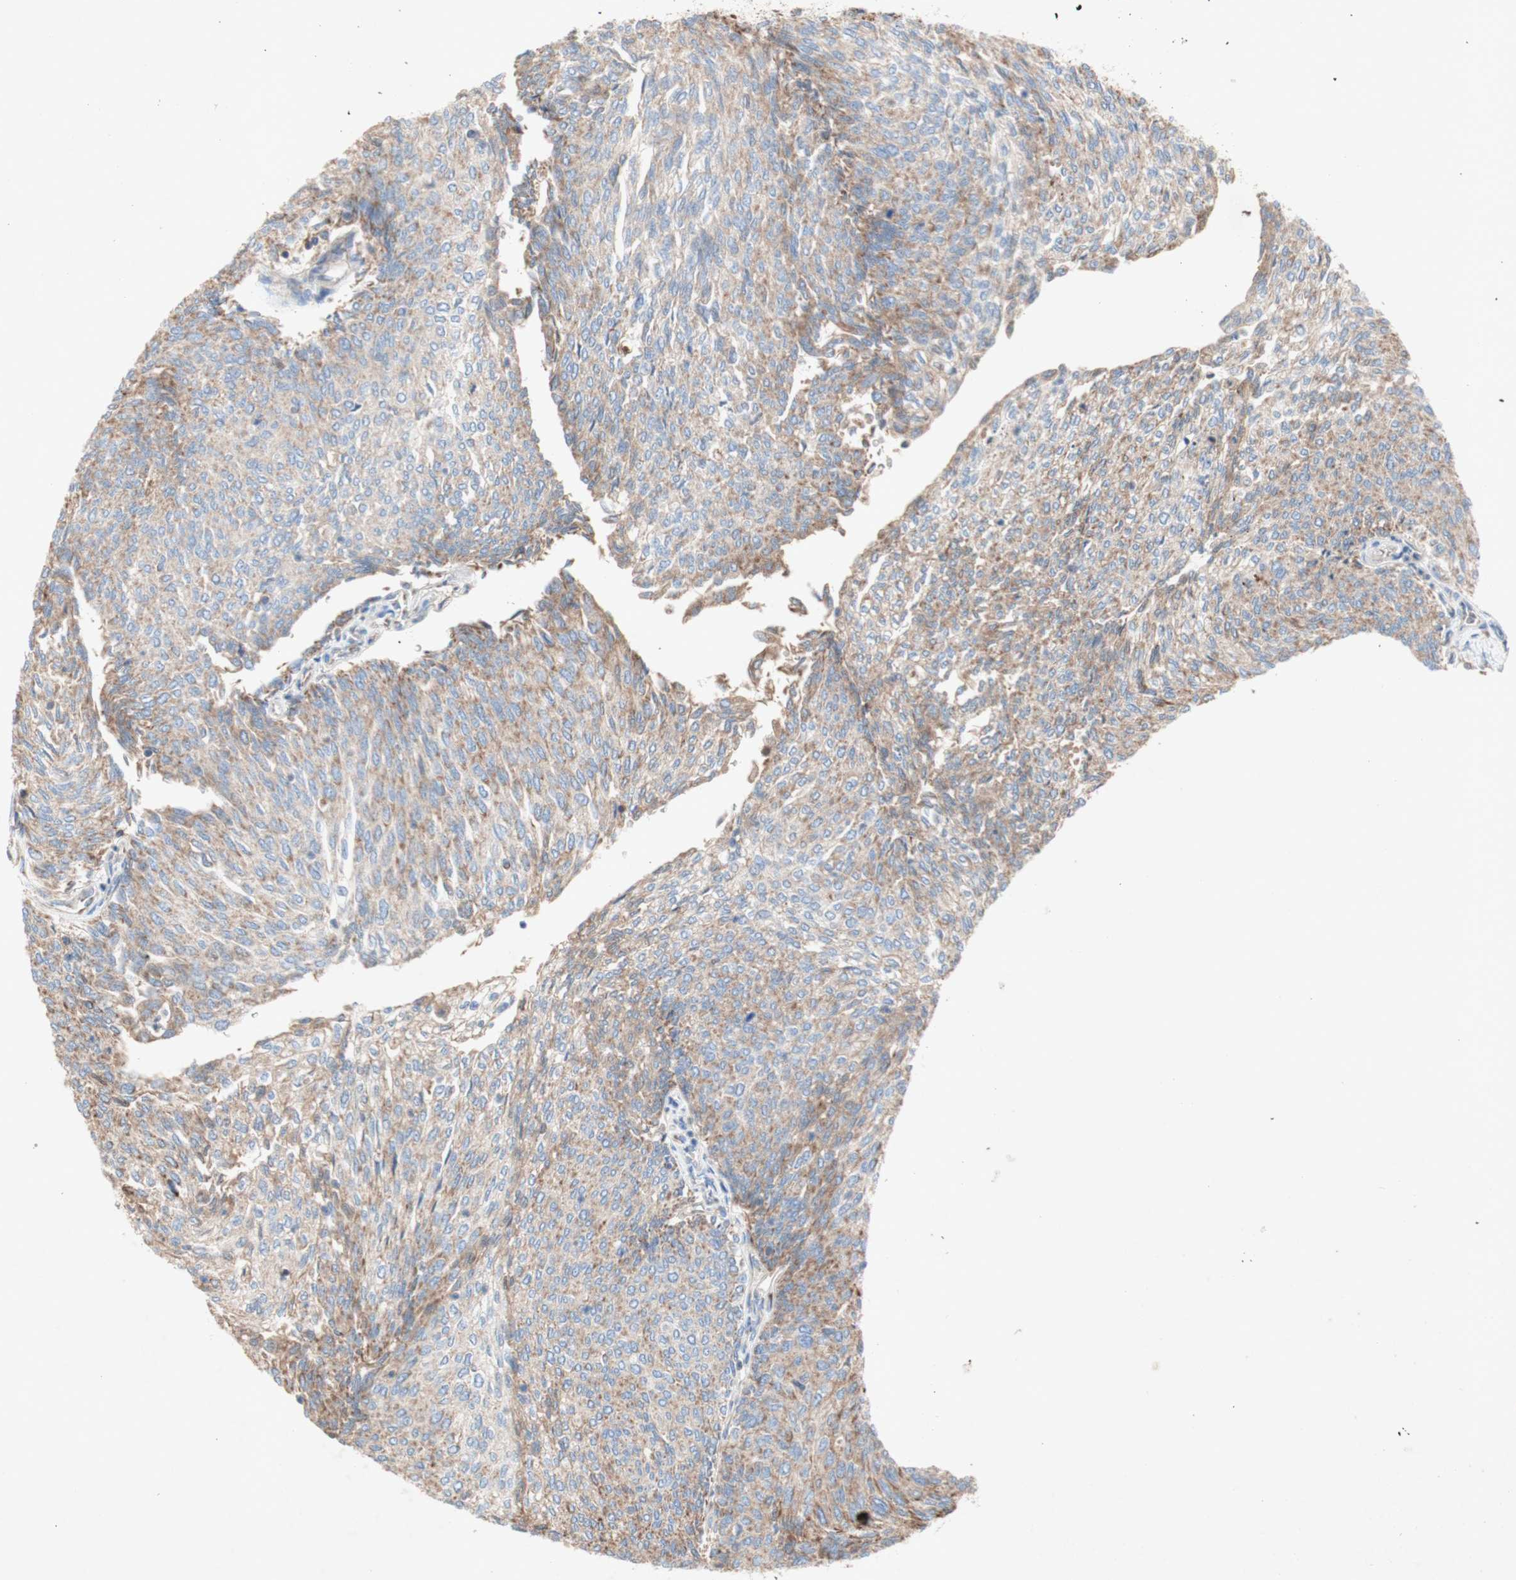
{"staining": {"intensity": "weak", "quantity": ">75%", "location": "cytoplasmic/membranous"}, "tissue": "urothelial cancer", "cell_type": "Tumor cells", "image_type": "cancer", "snomed": [{"axis": "morphology", "description": "Urothelial carcinoma, Low grade"}, {"axis": "topography", "description": "Urinary bladder"}], "caption": "Immunohistochemistry of urothelial cancer displays low levels of weak cytoplasmic/membranous expression in about >75% of tumor cells.", "gene": "SDHB", "patient": {"sex": "female", "age": 79}}